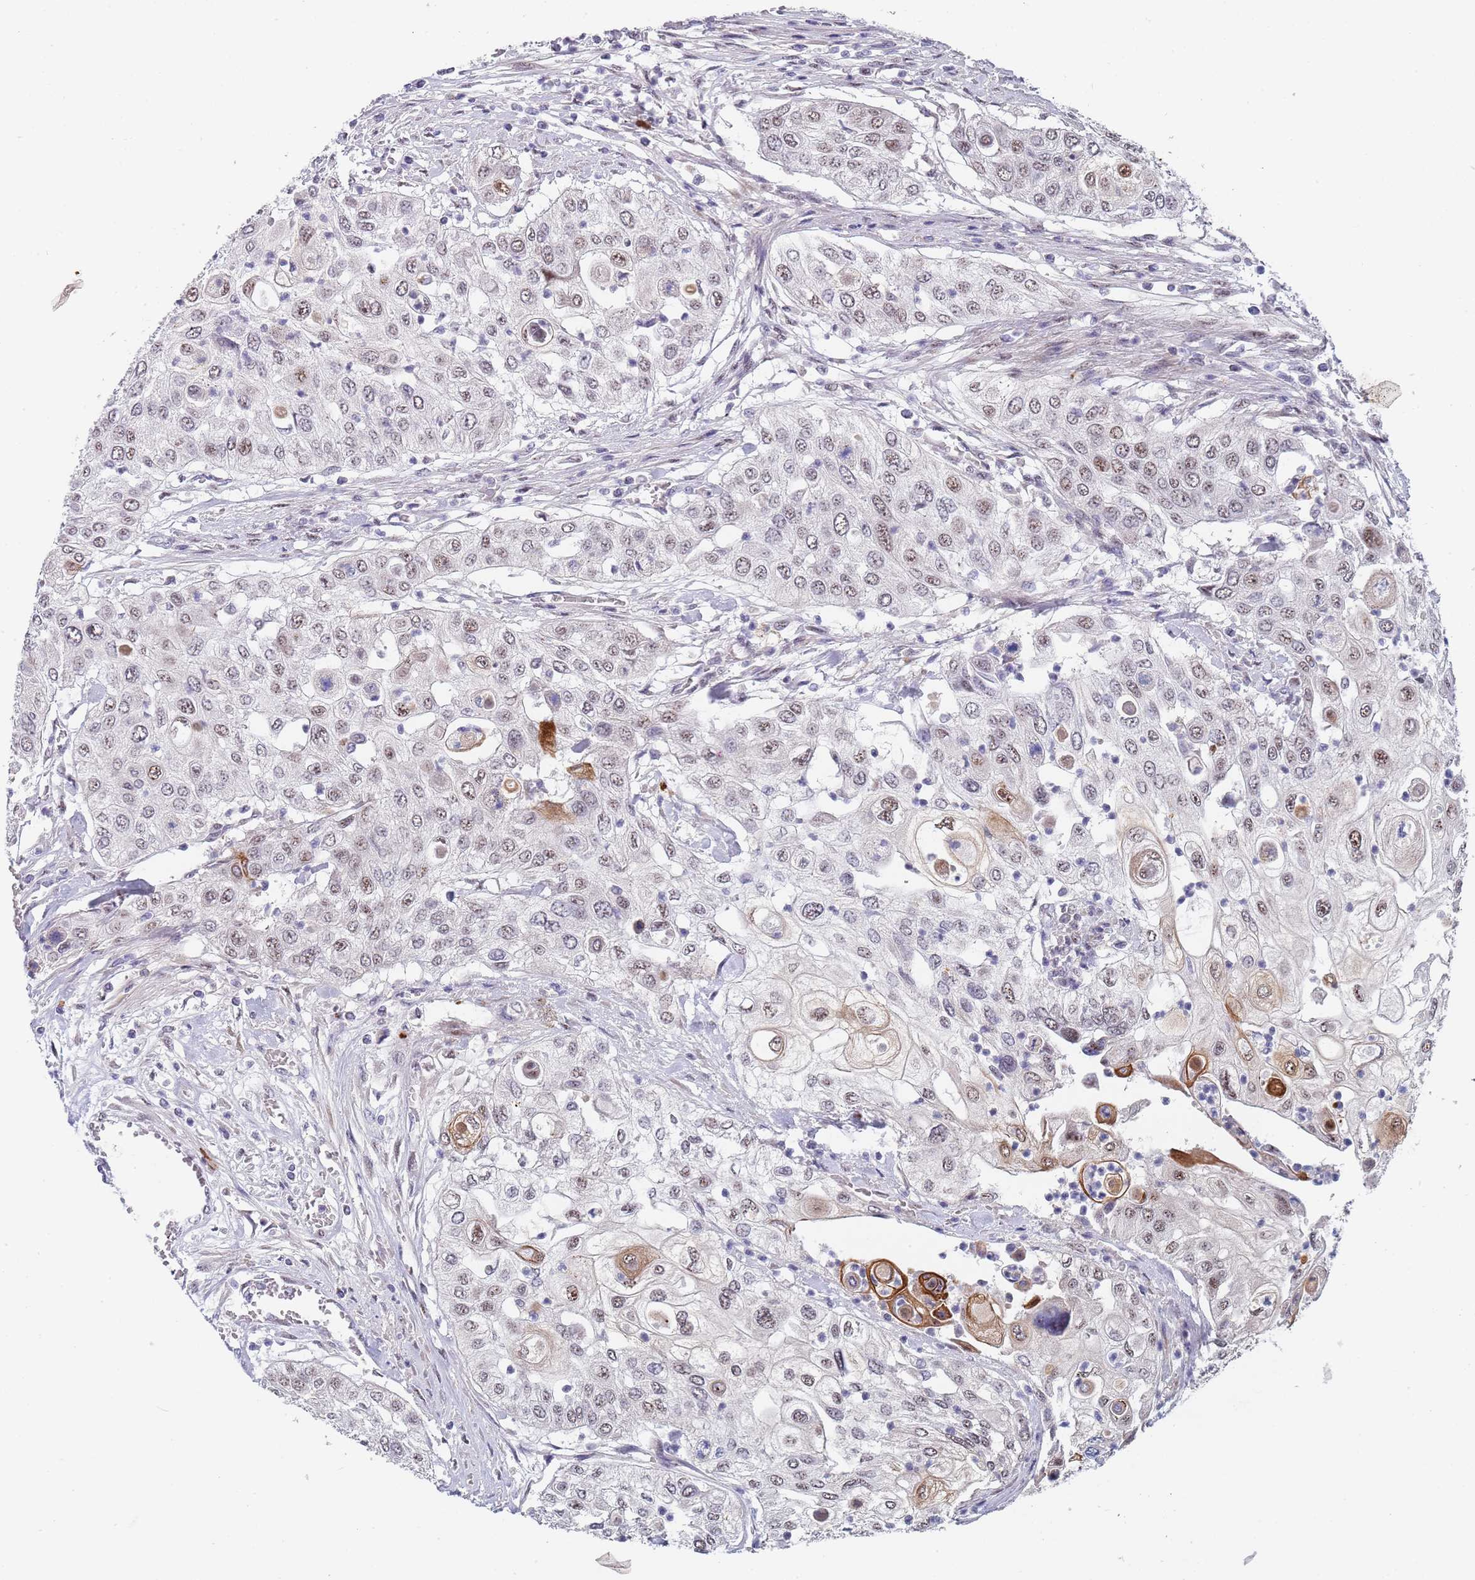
{"staining": {"intensity": "weak", "quantity": "<25%", "location": "nuclear"}, "tissue": "urothelial cancer", "cell_type": "Tumor cells", "image_type": "cancer", "snomed": [{"axis": "morphology", "description": "Urothelial carcinoma, High grade"}, {"axis": "topography", "description": "Urinary bladder"}], "caption": "Protein analysis of urothelial cancer reveals no significant staining in tumor cells.", "gene": "PLCL2", "patient": {"sex": "female", "age": 79}}